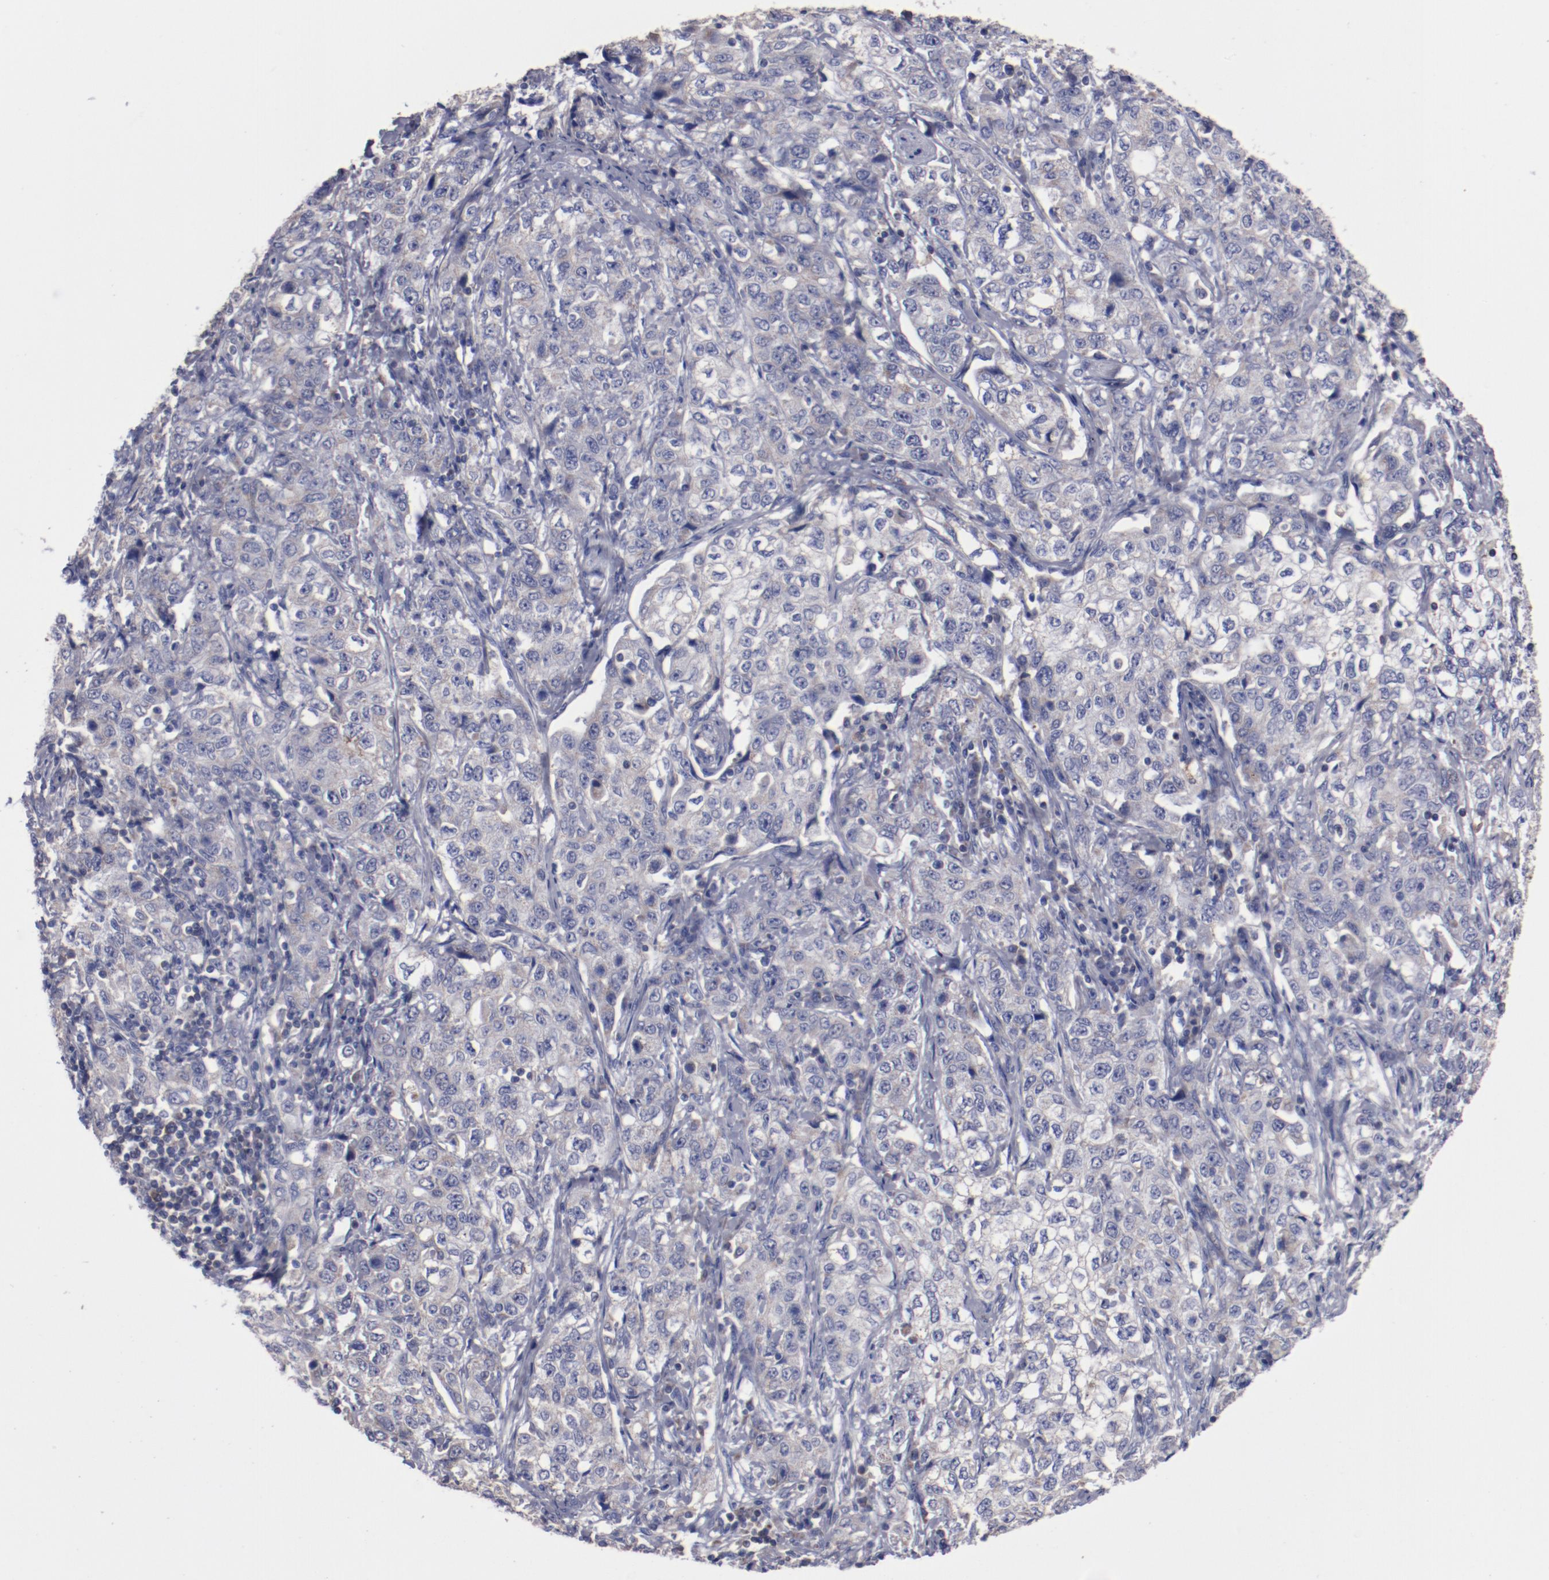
{"staining": {"intensity": "weak", "quantity": ">75%", "location": "cytoplasmic/membranous"}, "tissue": "stomach cancer", "cell_type": "Tumor cells", "image_type": "cancer", "snomed": [{"axis": "morphology", "description": "Adenocarcinoma, NOS"}, {"axis": "topography", "description": "Stomach"}], "caption": "Immunohistochemical staining of human stomach cancer reveals low levels of weak cytoplasmic/membranous staining in approximately >75% of tumor cells.", "gene": "FGR", "patient": {"sex": "male", "age": 48}}